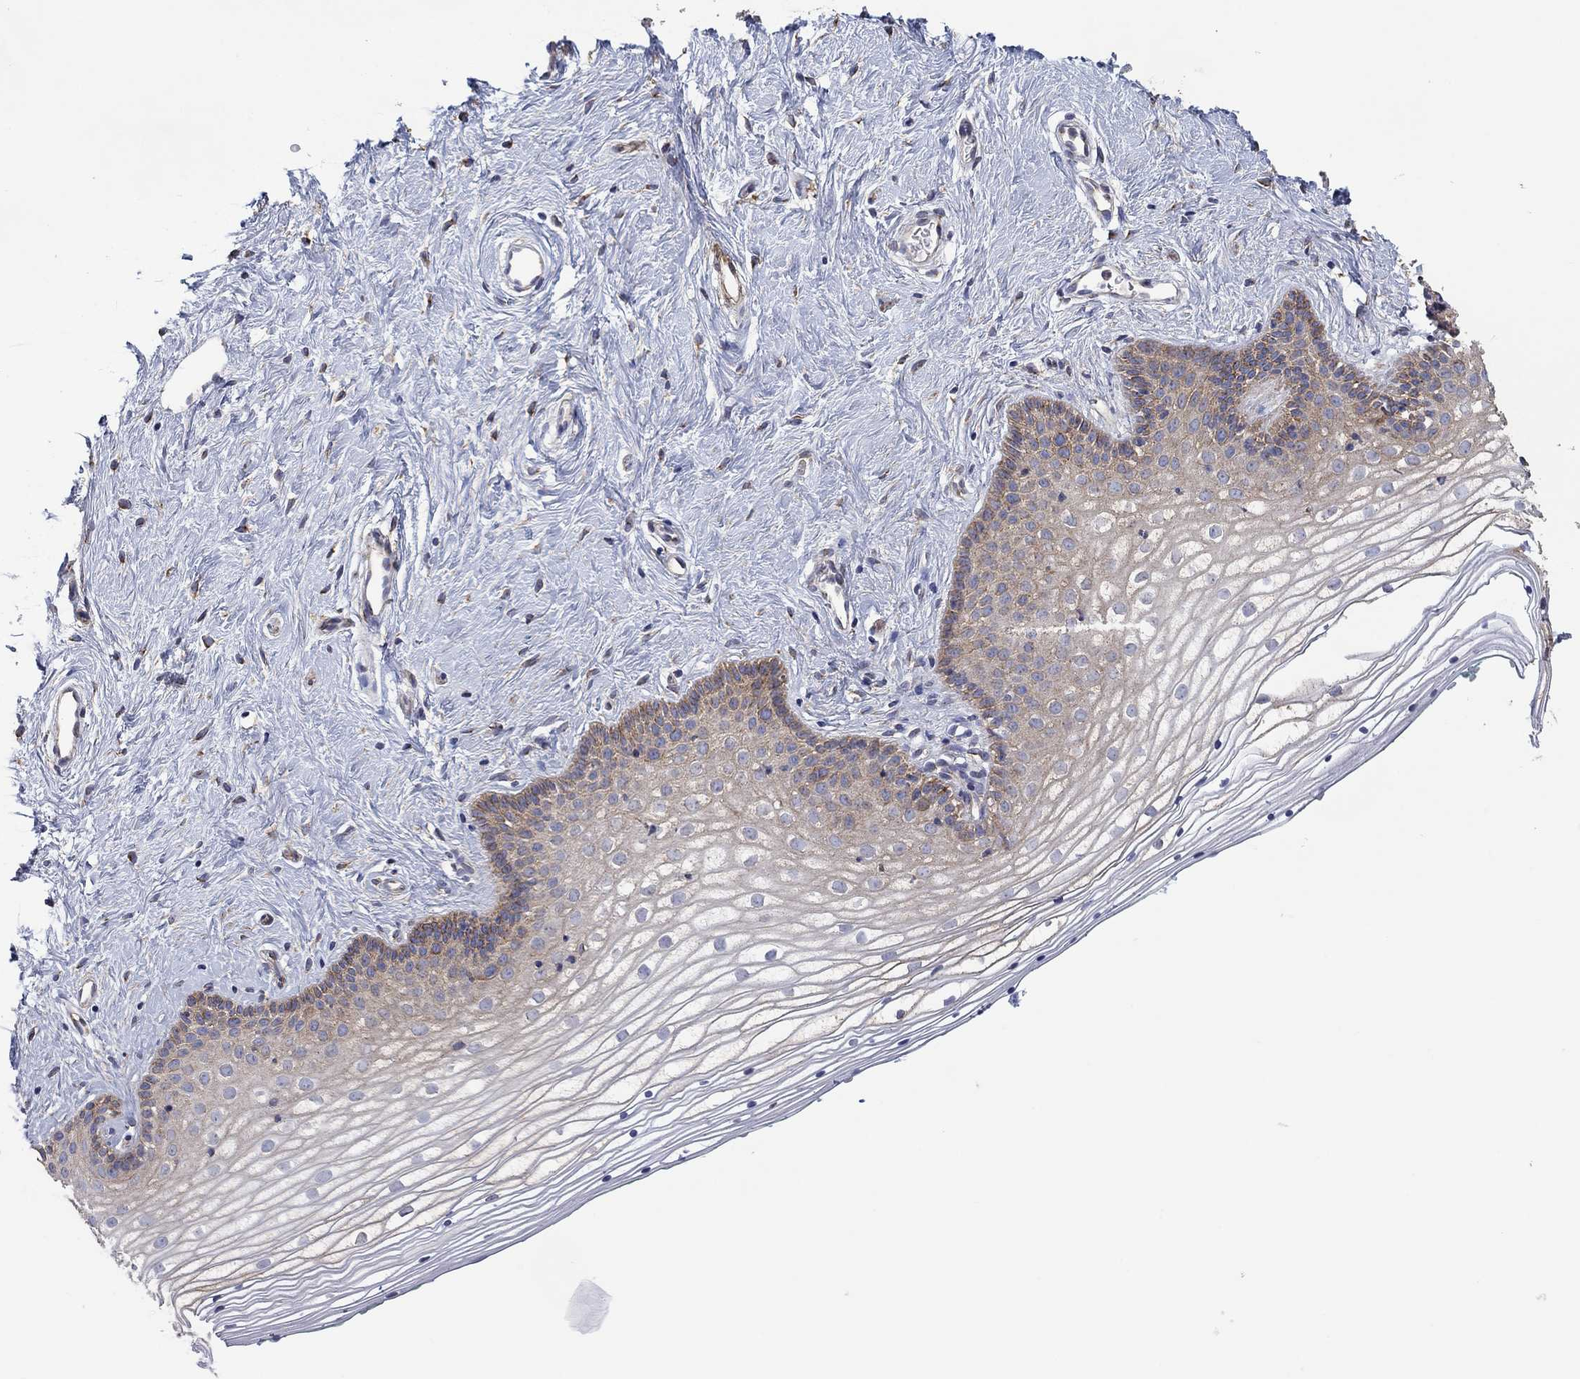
{"staining": {"intensity": "weak", "quantity": "25%-75%", "location": "cytoplasmic/membranous"}, "tissue": "vagina", "cell_type": "Squamous epithelial cells", "image_type": "normal", "snomed": [{"axis": "morphology", "description": "Normal tissue, NOS"}, {"axis": "topography", "description": "Vagina"}], "caption": "Protein staining demonstrates weak cytoplasmic/membranous positivity in about 25%-75% of squamous epithelial cells in benign vagina. The protein is stained brown, and the nuclei are stained in blue (DAB IHC with brightfield microscopy, high magnification).", "gene": "TPRN", "patient": {"sex": "female", "age": 36}}